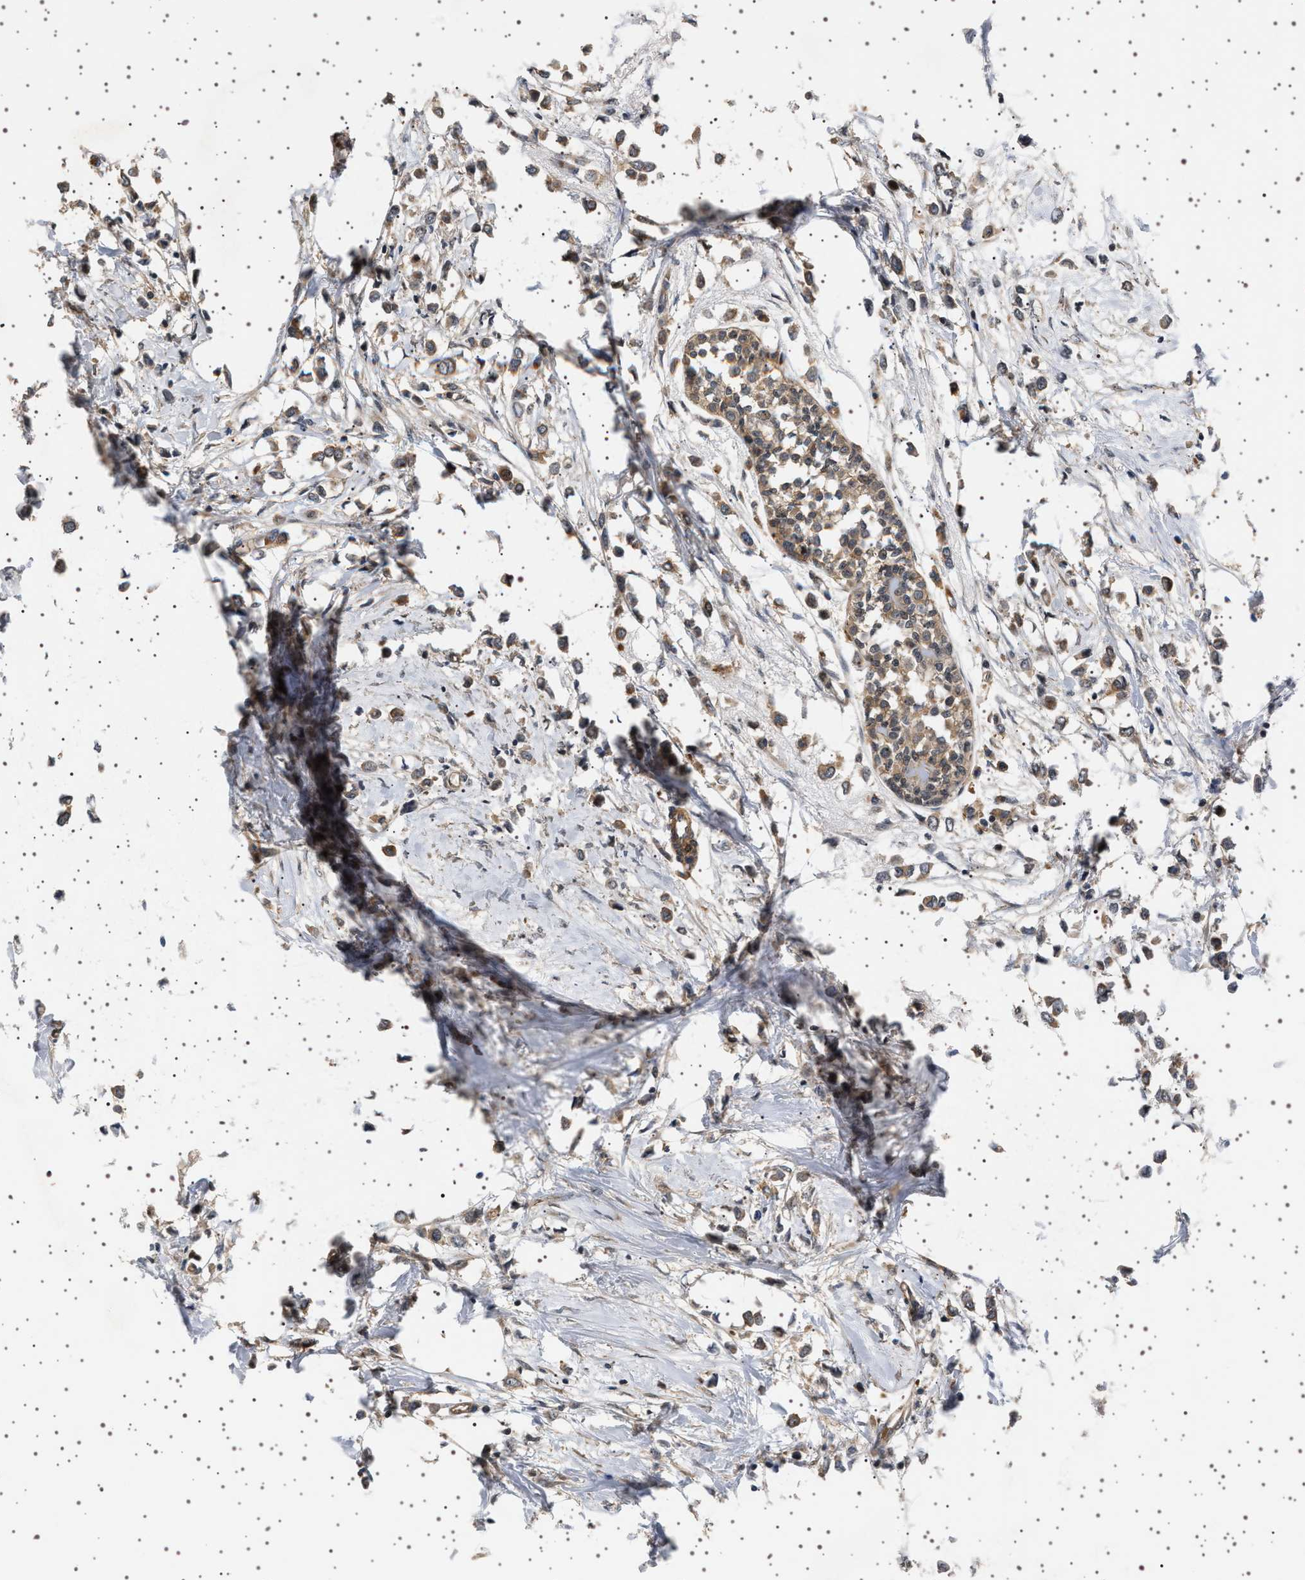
{"staining": {"intensity": "moderate", "quantity": ">75%", "location": "cytoplasmic/membranous"}, "tissue": "breast cancer", "cell_type": "Tumor cells", "image_type": "cancer", "snomed": [{"axis": "morphology", "description": "Lobular carcinoma"}, {"axis": "topography", "description": "Breast"}], "caption": "DAB (3,3'-diaminobenzidine) immunohistochemical staining of human breast cancer displays moderate cytoplasmic/membranous protein expression in approximately >75% of tumor cells. (Brightfield microscopy of DAB IHC at high magnification).", "gene": "BAG3", "patient": {"sex": "female", "age": 51}}